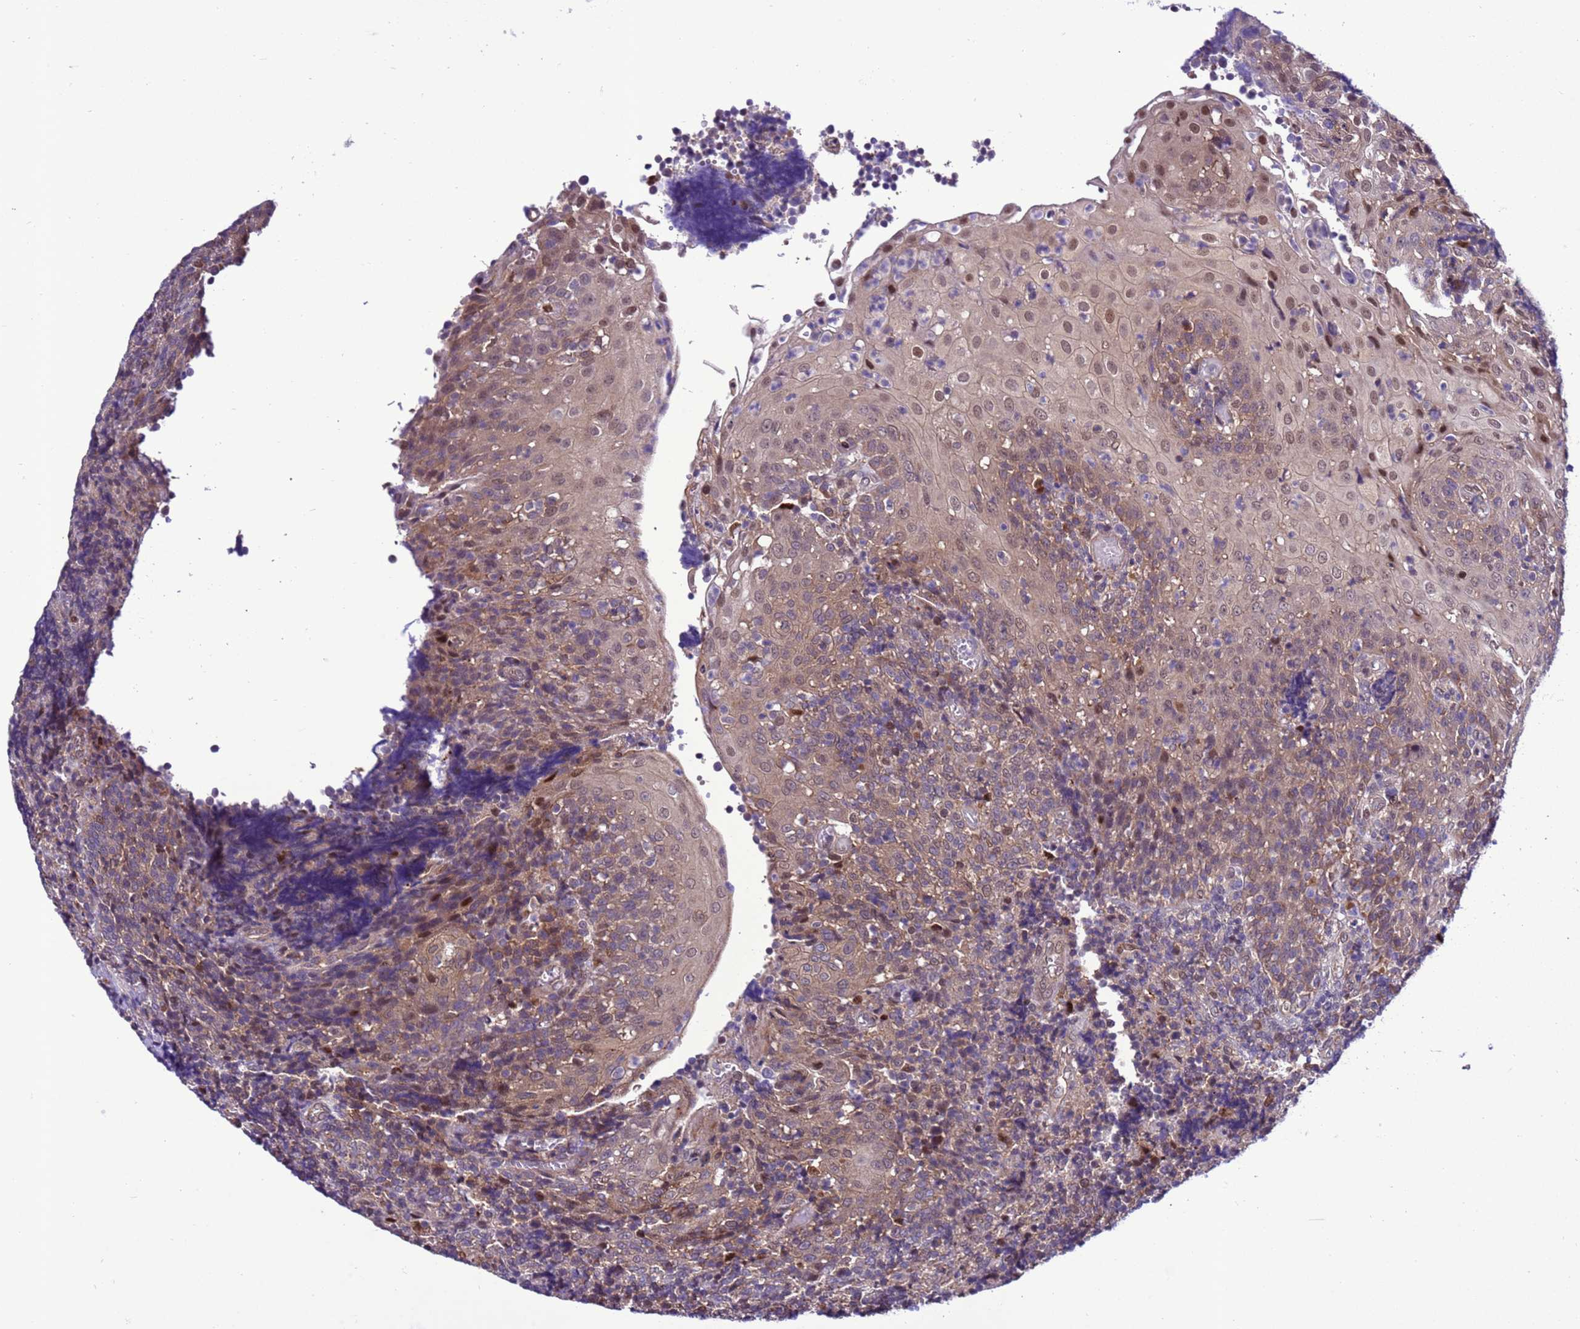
{"staining": {"intensity": "moderate", "quantity": "<25%", "location": "cytoplasmic/membranous"}, "tissue": "tonsil", "cell_type": "Germinal center cells", "image_type": "normal", "snomed": [{"axis": "morphology", "description": "Normal tissue, NOS"}, {"axis": "topography", "description": "Tonsil"}], "caption": "Brown immunohistochemical staining in normal human tonsil exhibits moderate cytoplasmic/membranous expression in about <25% of germinal center cells.", "gene": "RASD1", "patient": {"sex": "female", "age": 19}}